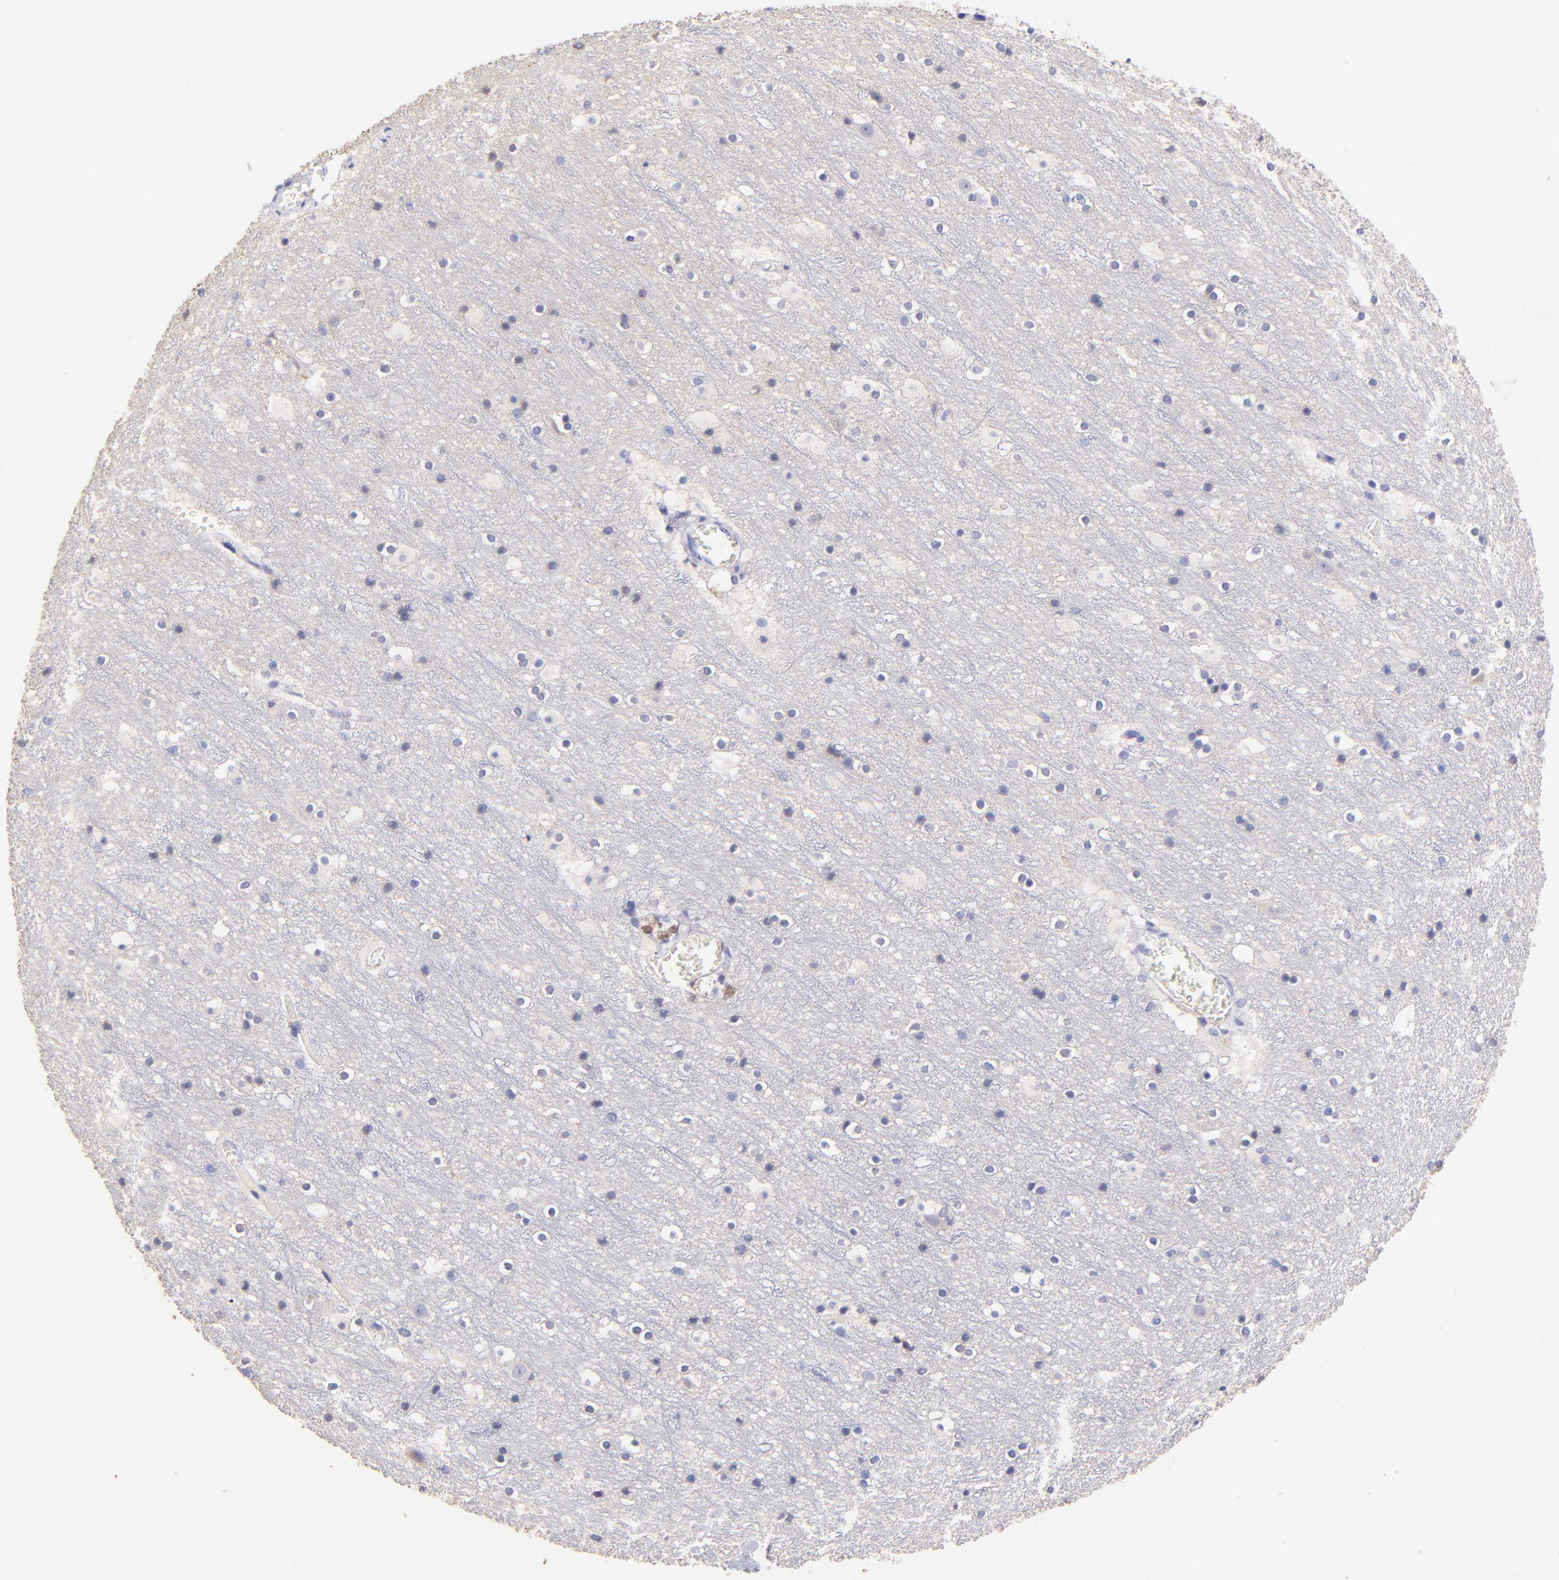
{"staining": {"intensity": "negative", "quantity": "none", "location": "none"}, "tissue": "cerebral cortex", "cell_type": "Endothelial cells", "image_type": "normal", "snomed": [{"axis": "morphology", "description": "Normal tissue, NOS"}, {"axis": "topography", "description": "Cerebral cortex"}], "caption": "A micrograph of cerebral cortex stained for a protein exhibits no brown staining in endothelial cells. (Stains: DAB immunohistochemistry with hematoxylin counter stain, Microscopy: brightfield microscopy at high magnification).", "gene": "RAB3B", "patient": {"sex": "male", "age": 45}}